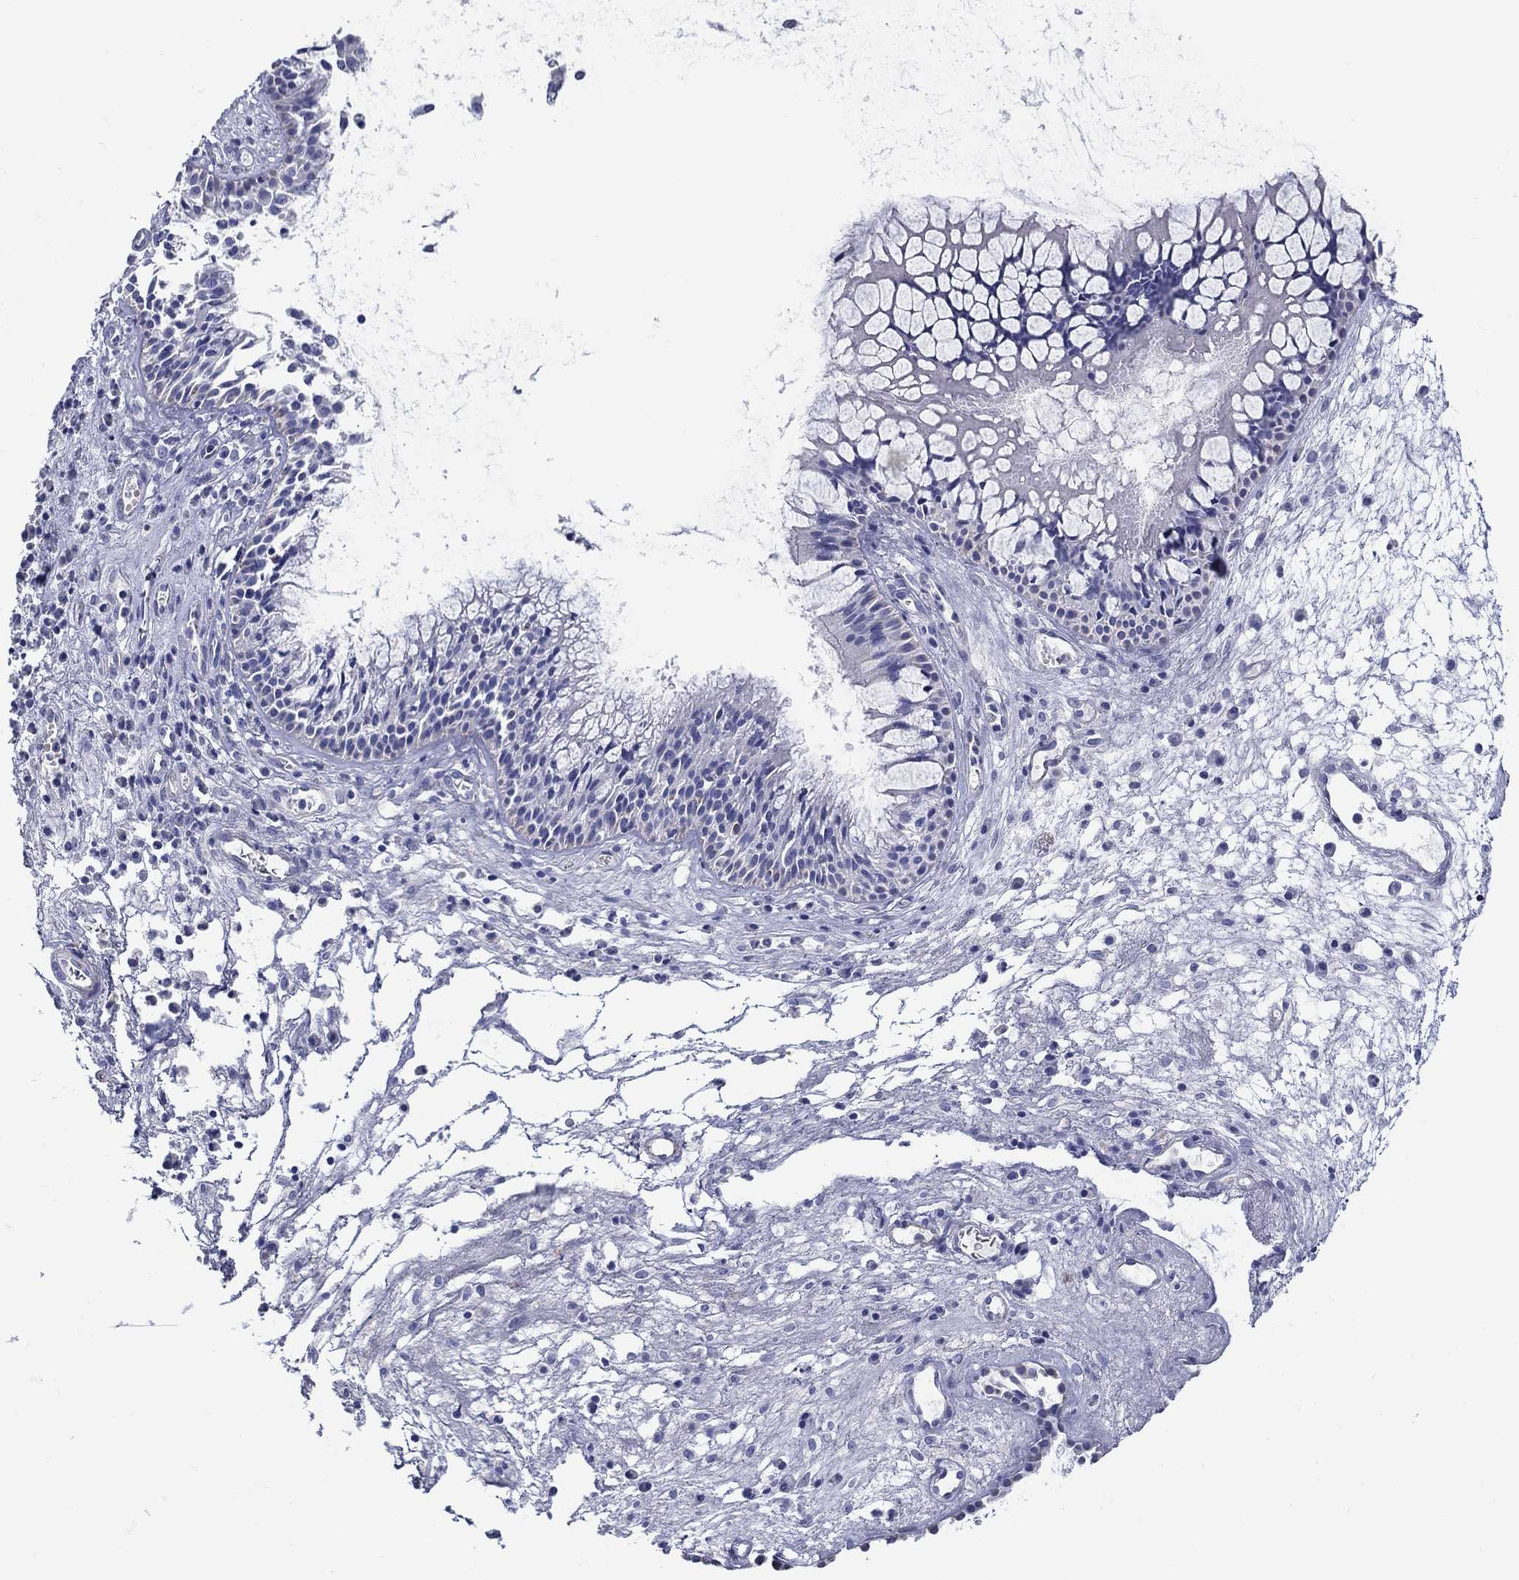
{"staining": {"intensity": "negative", "quantity": "none", "location": "none"}, "tissue": "nasopharynx", "cell_type": "Respiratory epithelial cells", "image_type": "normal", "snomed": [{"axis": "morphology", "description": "Normal tissue, NOS"}, {"axis": "topography", "description": "Nasopharynx"}], "caption": "A micrograph of nasopharynx stained for a protein exhibits no brown staining in respiratory epithelial cells. (DAB (3,3'-diaminobenzidine) immunohistochemistry (IHC) with hematoxylin counter stain).", "gene": "CRYGS", "patient": {"sex": "female", "age": 47}}